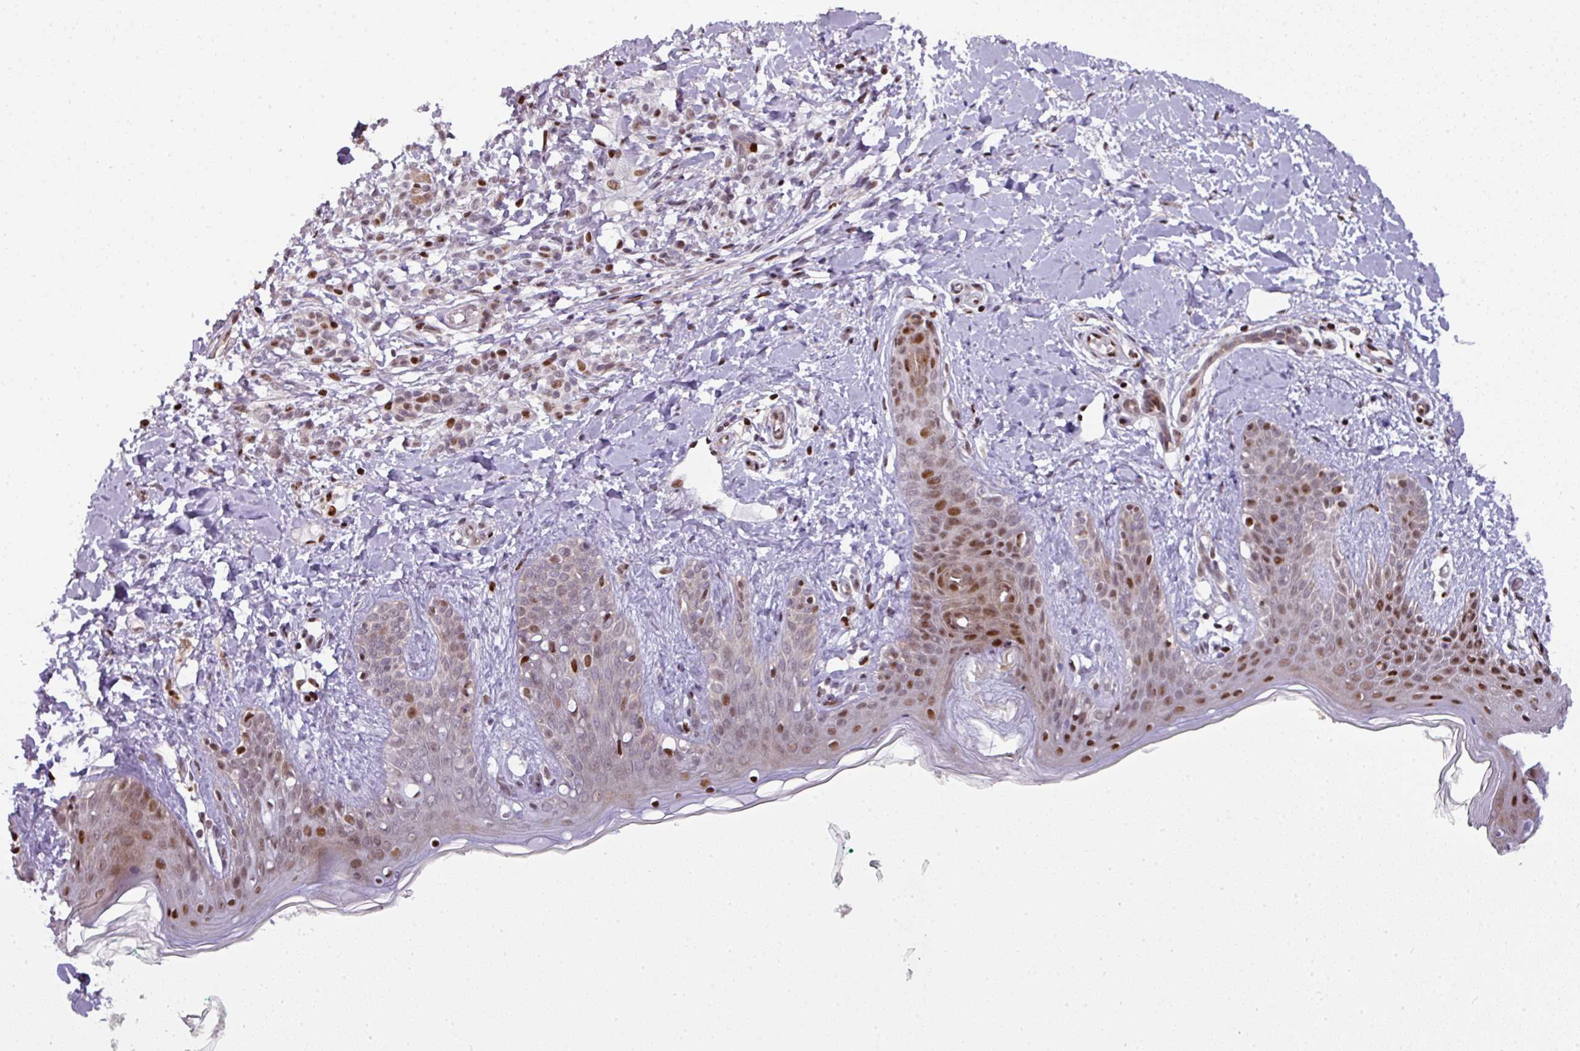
{"staining": {"intensity": "moderate", "quantity": ">75%", "location": "nuclear"}, "tissue": "skin", "cell_type": "Fibroblasts", "image_type": "normal", "snomed": [{"axis": "morphology", "description": "Normal tissue, NOS"}, {"axis": "topography", "description": "Skin"}], "caption": "The micrograph exhibits staining of benign skin, revealing moderate nuclear protein expression (brown color) within fibroblasts. The staining was performed using DAB, with brown indicating positive protein expression. Nuclei are stained blue with hematoxylin.", "gene": "MYSM1", "patient": {"sex": "male", "age": 16}}